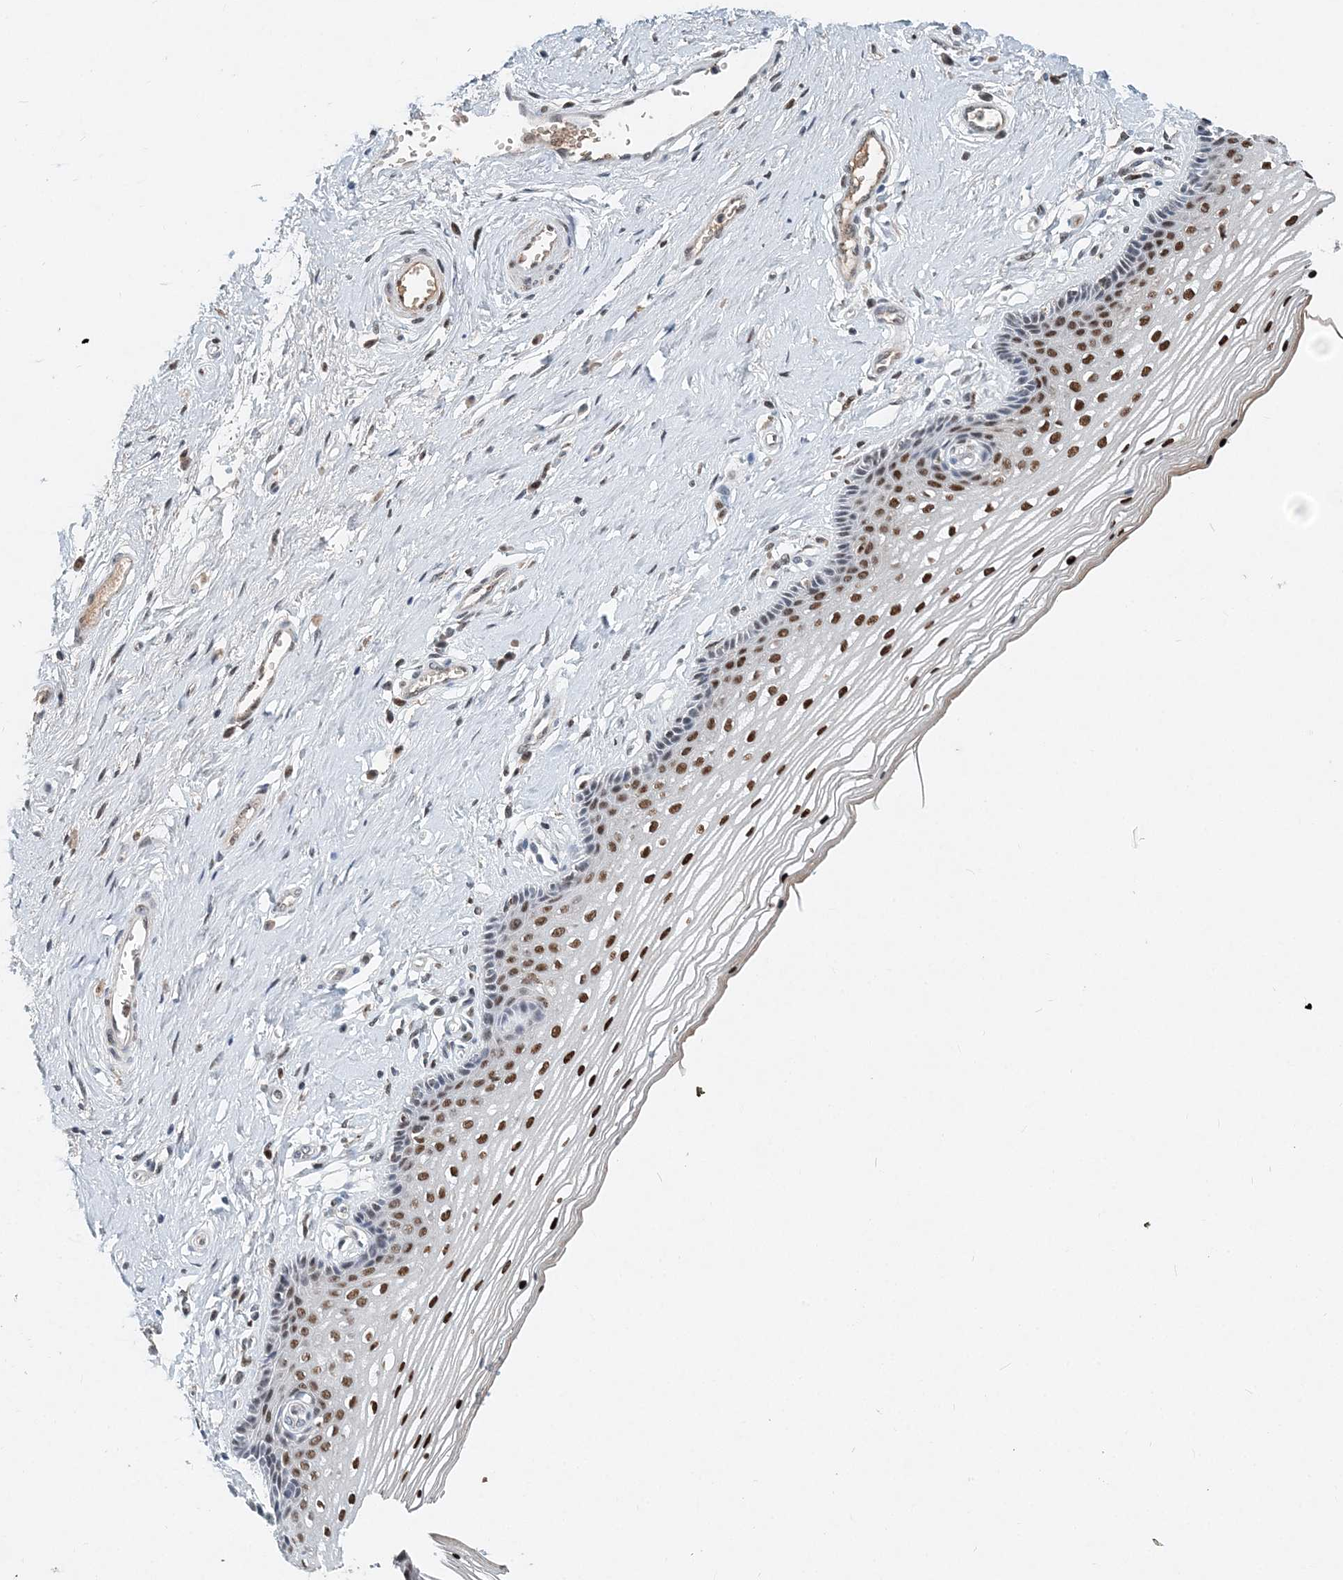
{"staining": {"intensity": "moderate", "quantity": ">75%", "location": "nuclear"}, "tissue": "vagina", "cell_type": "Squamous epithelial cells", "image_type": "normal", "snomed": [{"axis": "morphology", "description": "Normal tissue, NOS"}, {"axis": "topography", "description": "Vagina"}], "caption": "Human vagina stained with a brown dye displays moderate nuclear positive staining in about >75% of squamous epithelial cells.", "gene": "KPNA4", "patient": {"sex": "female", "age": 46}}